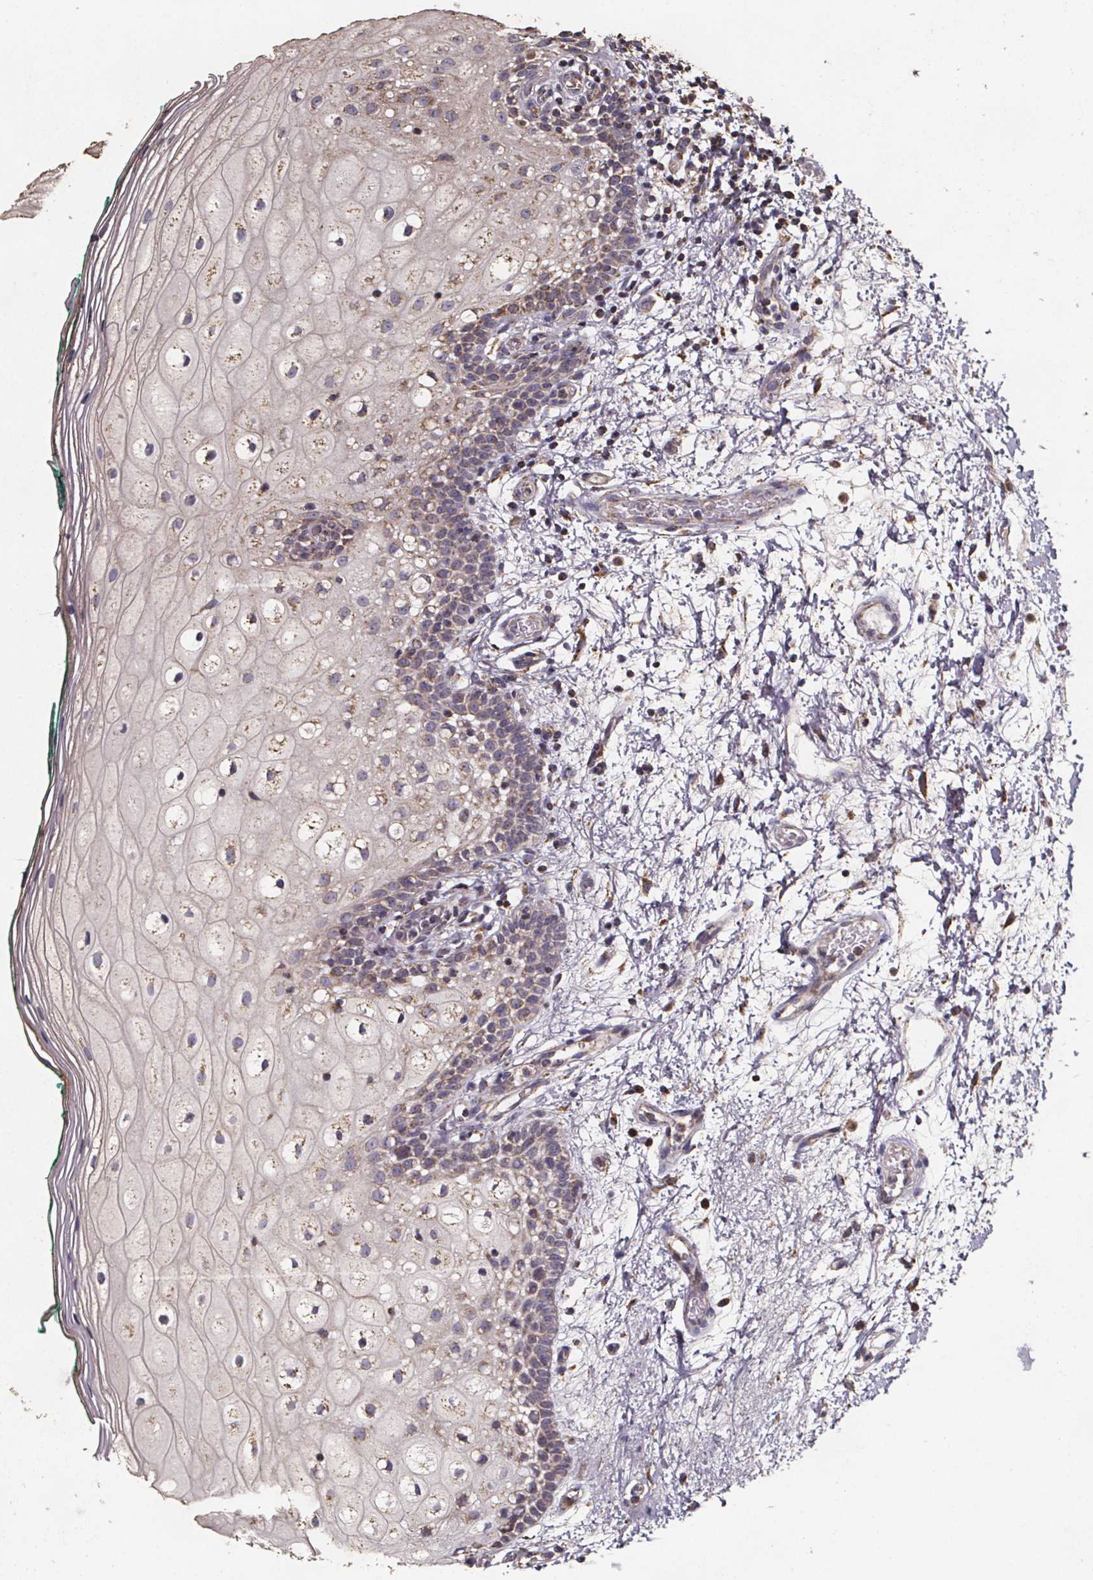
{"staining": {"intensity": "weak", "quantity": "<25%", "location": "cytoplasmic/membranous"}, "tissue": "oral mucosa", "cell_type": "Squamous epithelial cells", "image_type": "normal", "snomed": [{"axis": "morphology", "description": "Normal tissue, NOS"}, {"axis": "topography", "description": "Oral tissue"}], "caption": "High power microscopy photomicrograph of an immunohistochemistry photomicrograph of unremarkable oral mucosa, revealing no significant expression in squamous epithelial cells.", "gene": "SLC35D2", "patient": {"sex": "female", "age": 83}}